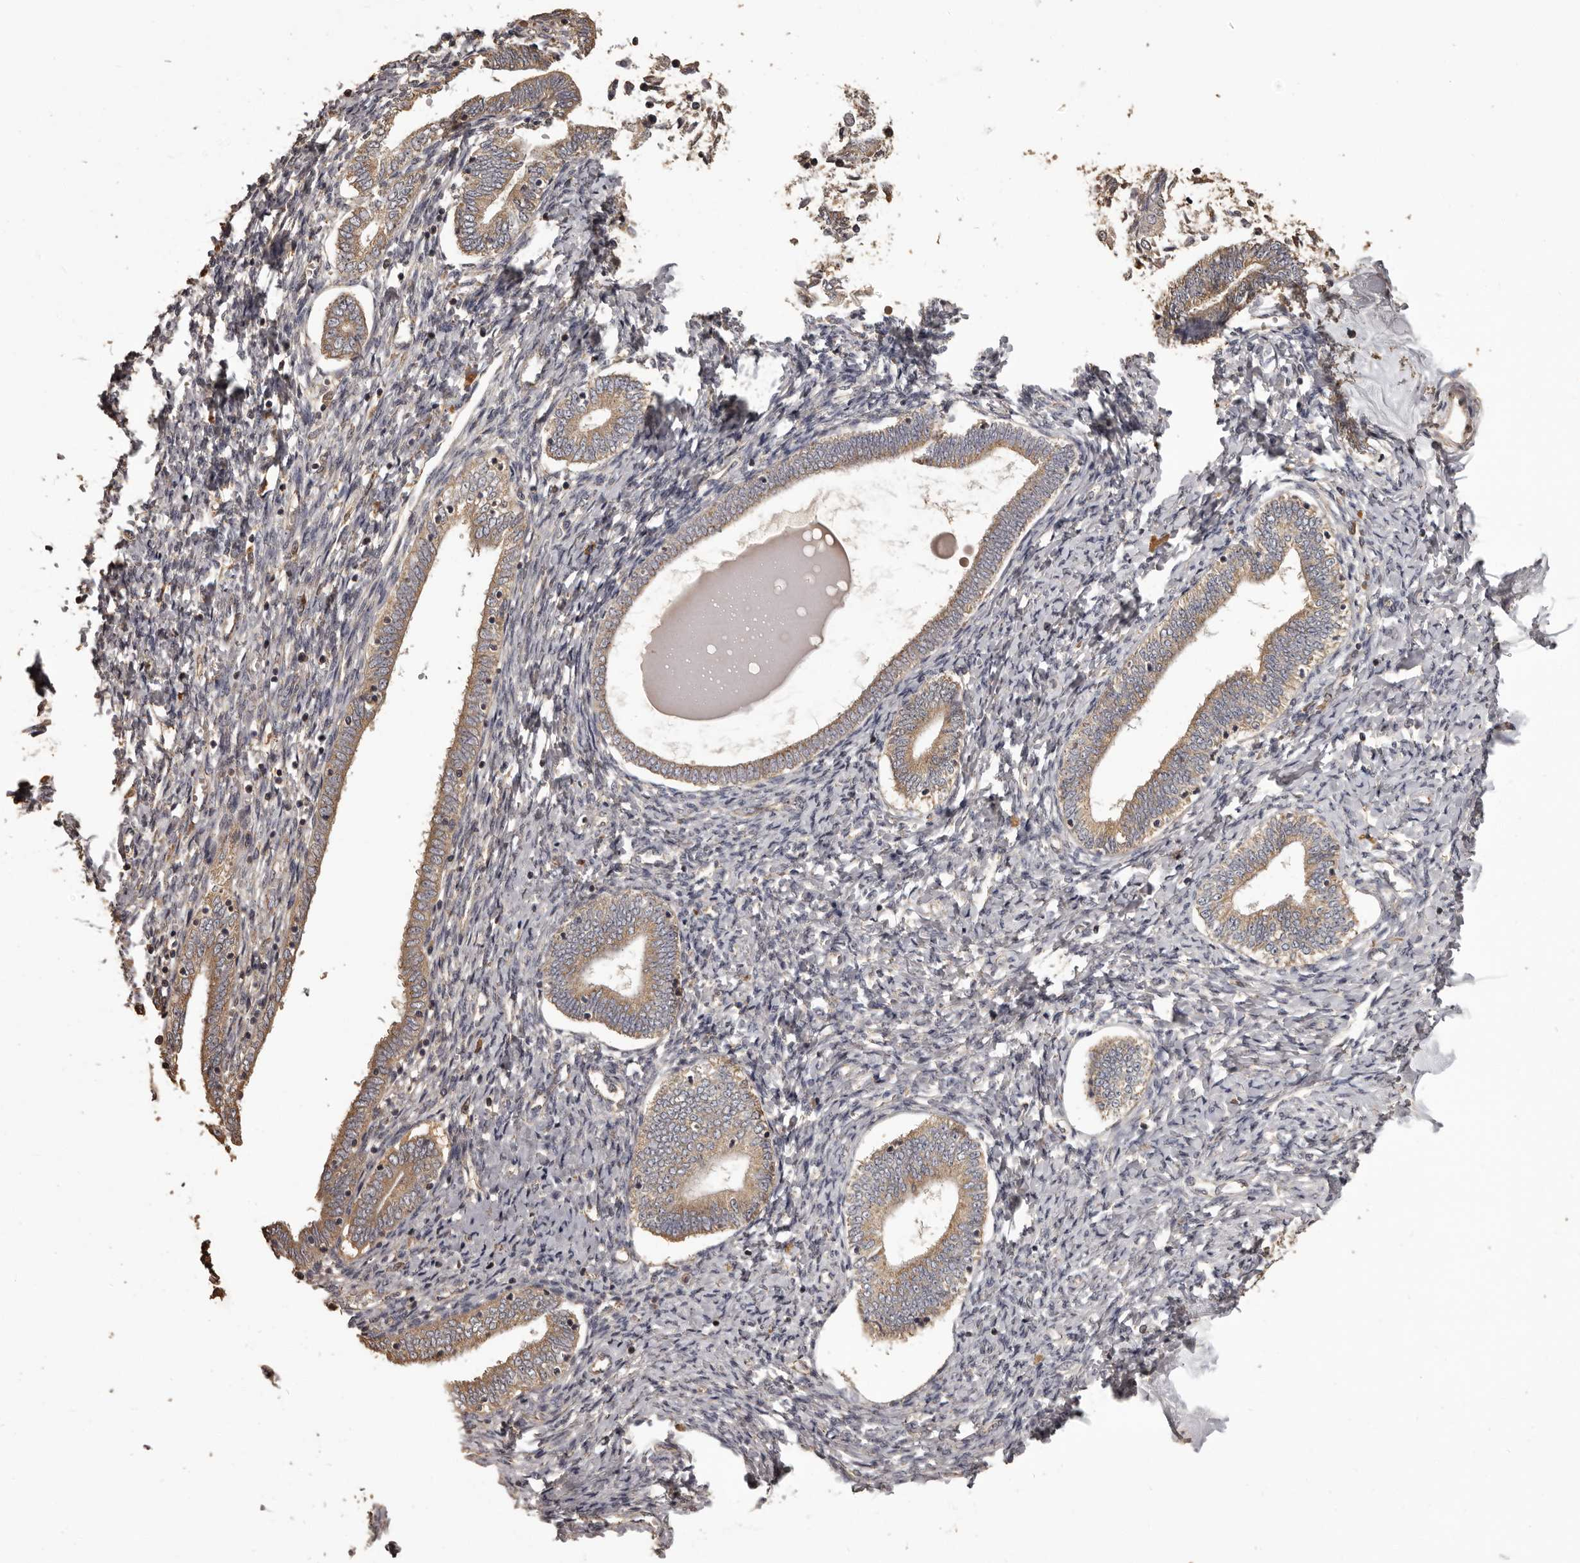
{"staining": {"intensity": "negative", "quantity": "none", "location": "none"}, "tissue": "endometrium", "cell_type": "Cells in endometrial stroma", "image_type": "normal", "snomed": [{"axis": "morphology", "description": "Normal tissue, NOS"}, {"axis": "topography", "description": "Endometrium"}], "caption": "Immunohistochemistry (IHC) of normal endometrium exhibits no positivity in cells in endometrial stroma.", "gene": "MGAT5", "patient": {"sex": "female", "age": 72}}